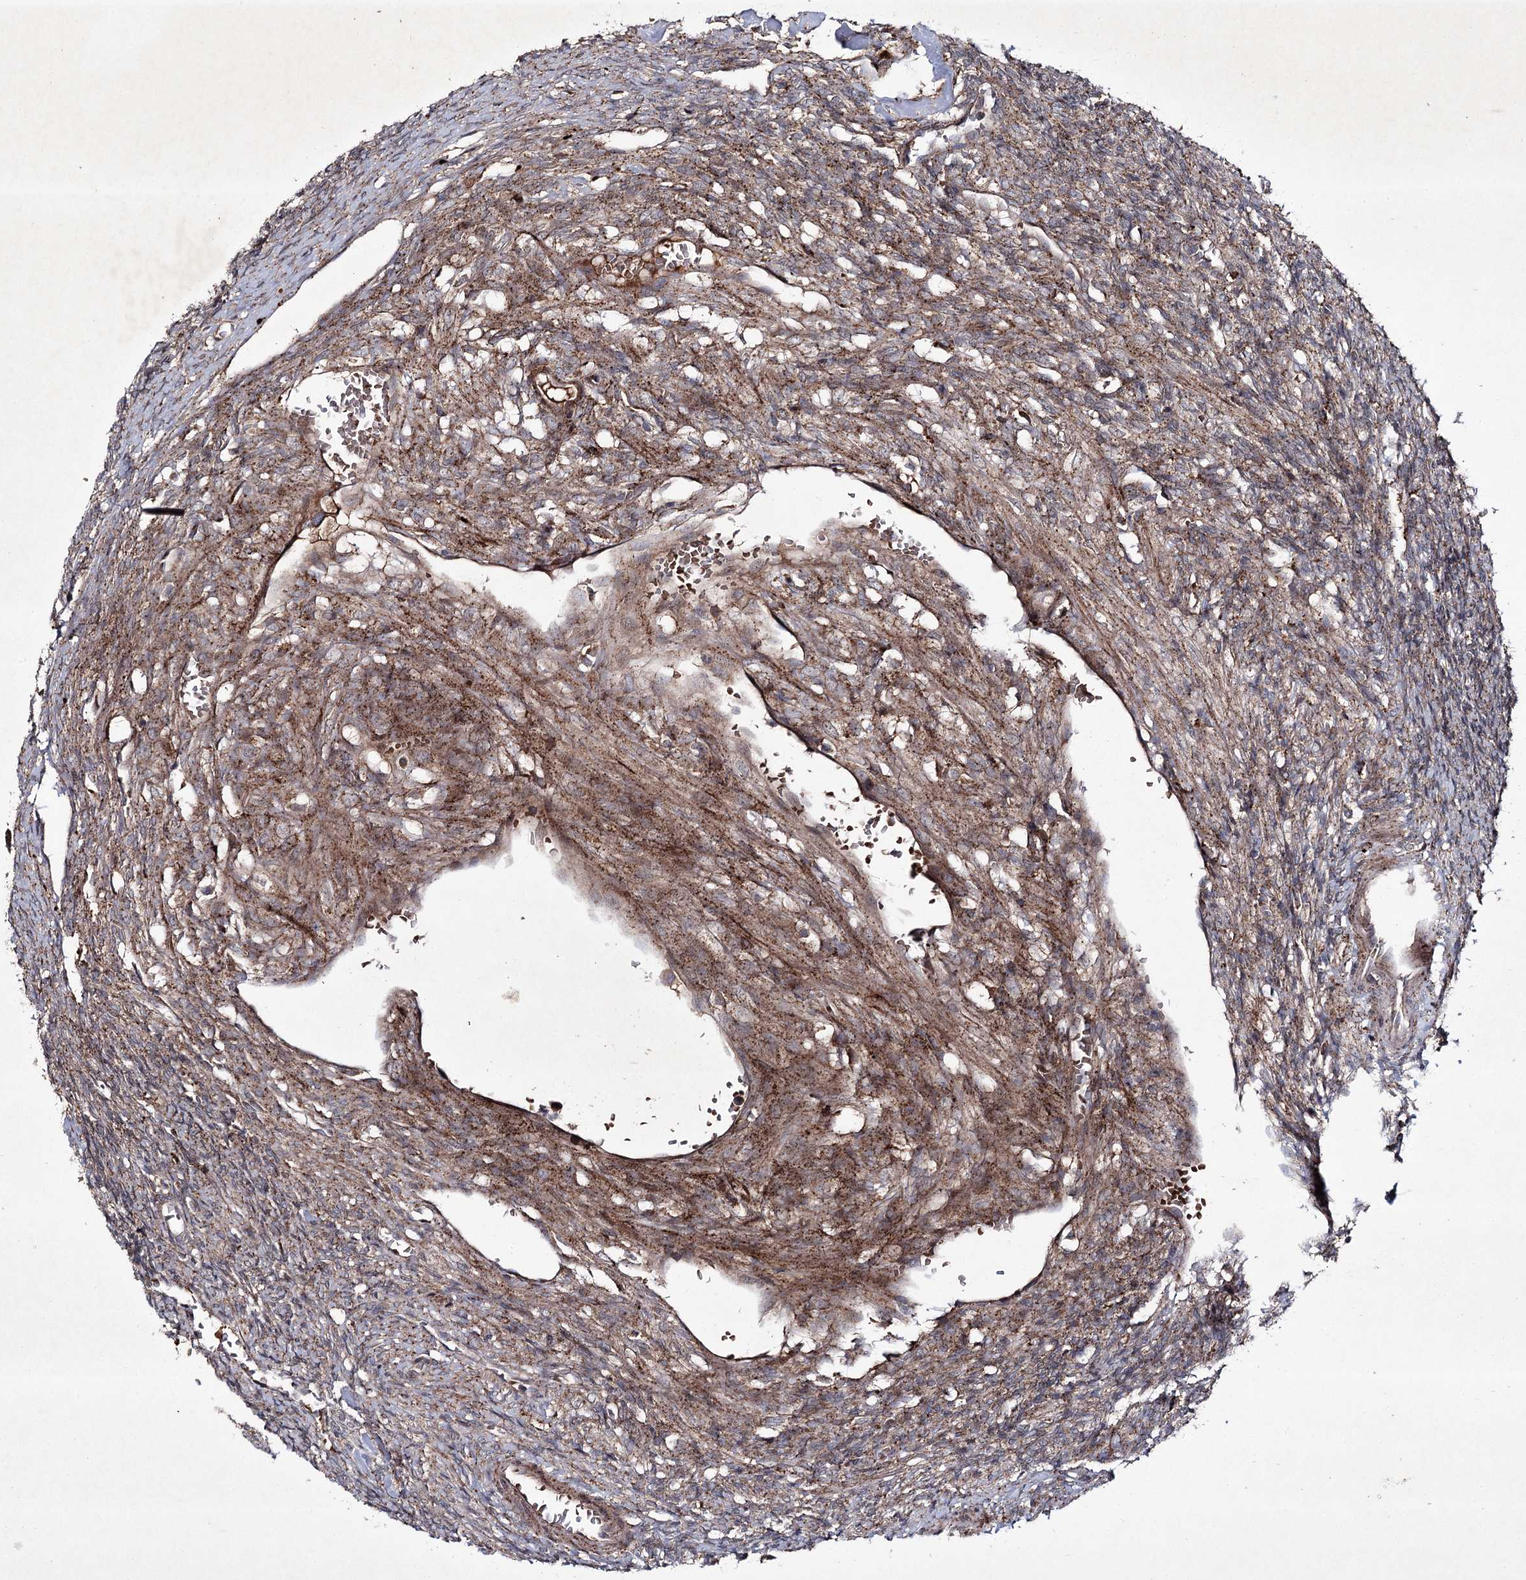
{"staining": {"intensity": "moderate", "quantity": "25%-75%", "location": "cytoplasmic/membranous"}, "tissue": "ovary", "cell_type": "Ovarian stroma cells", "image_type": "normal", "snomed": [{"axis": "morphology", "description": "Normal tissue, NOS"}, {"axis": "topography", "description": "Ovary"}], "caption": "Normal ovary shows moderate cytoplasmic/membranous staining in approximately 25%-75% of ovarian stroma cells, visualized by immunohistochemistry.", "gene": "ALG9", "patient": {"sex": "female", "age": 27}}